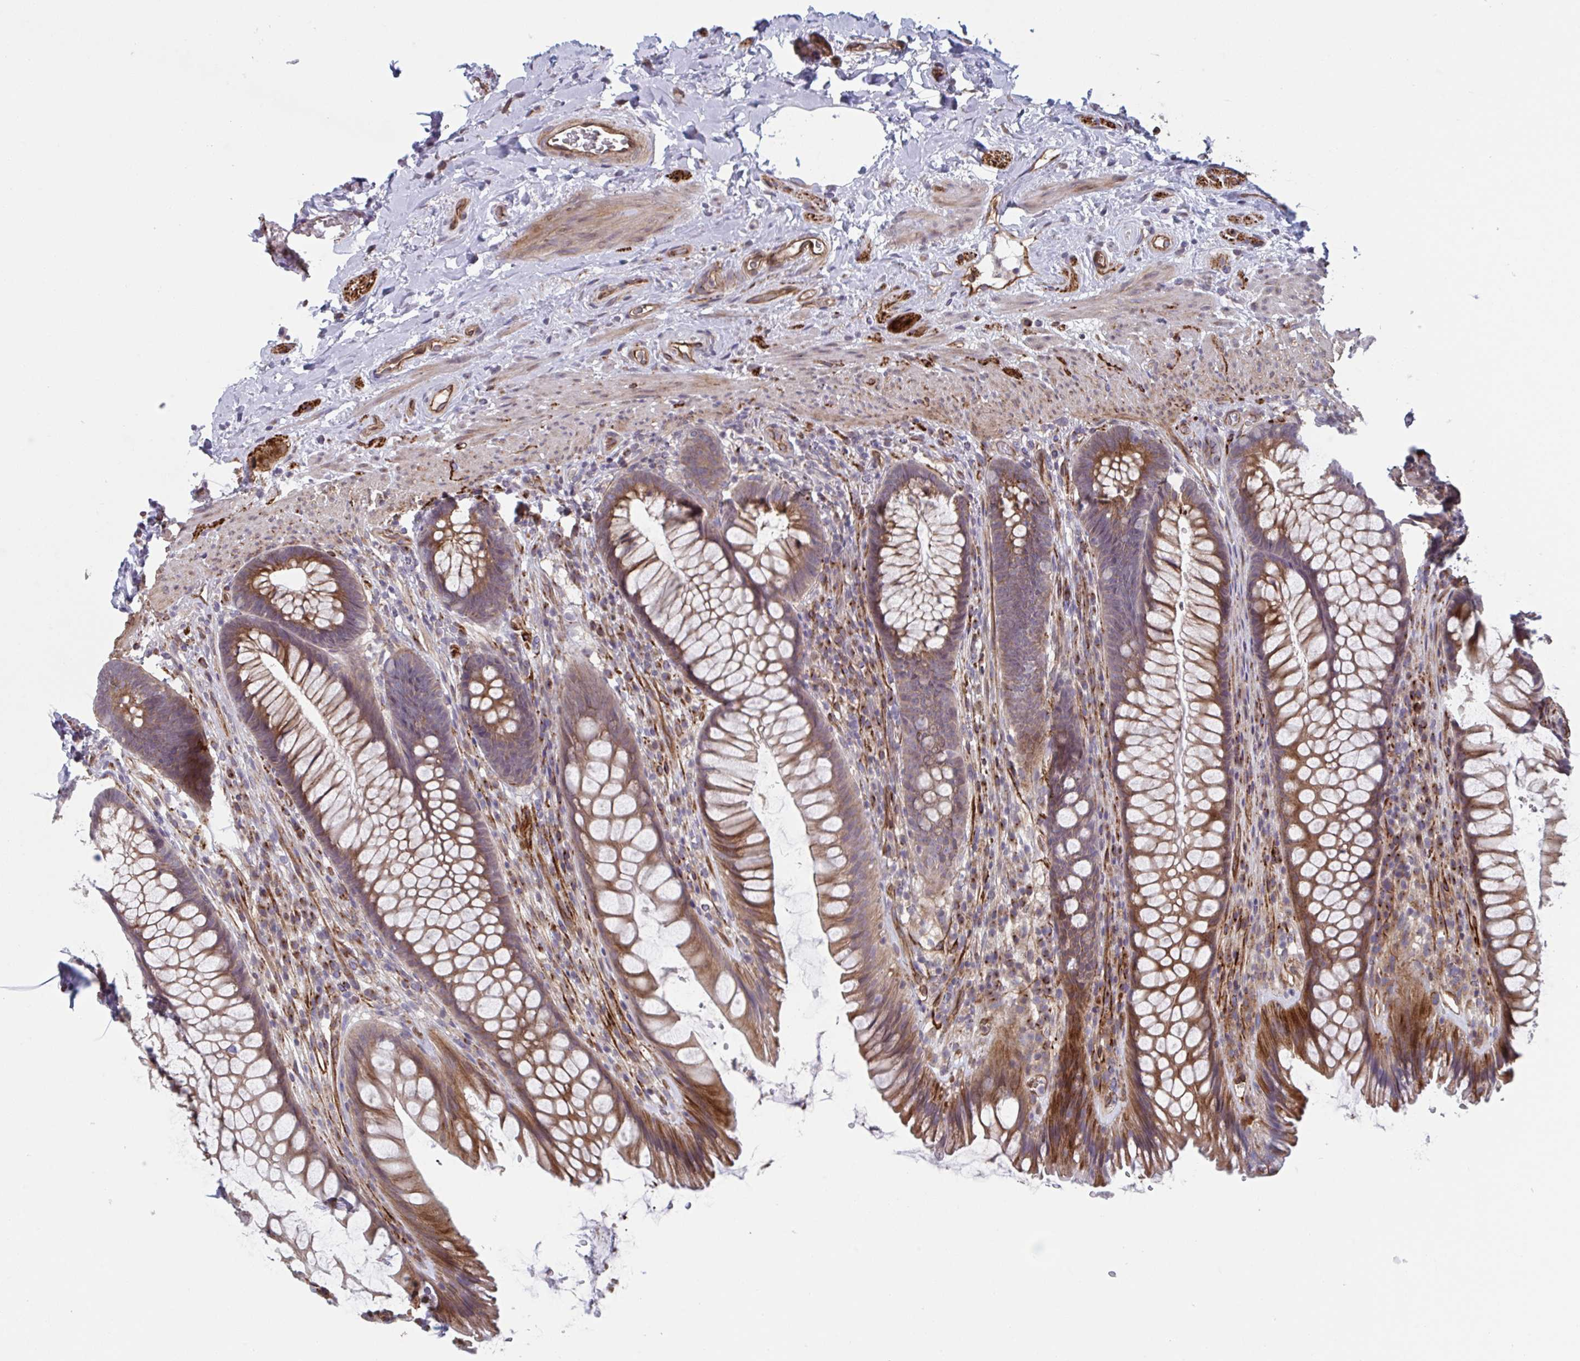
{"staining": {"intensity": "moderate", "quantity": "25%-75%", "location": "cytoplasmic/membranous"}, "tissue": "rectum", "cell_type": "Glandular cells", "image_type": "normal", "snomed": [{"axis": "morphology", "description": "Normal tissue, NOS"}, {"axis": "topography", "description": "Rectum"}], "caption": "The image reveals a brown stain indicating the presence of a protein in the cytoplasmic/membranous of glandular cells in rectum.", "gene": "TNFSF10", "patient": {"sex": "male", "age": 53}}